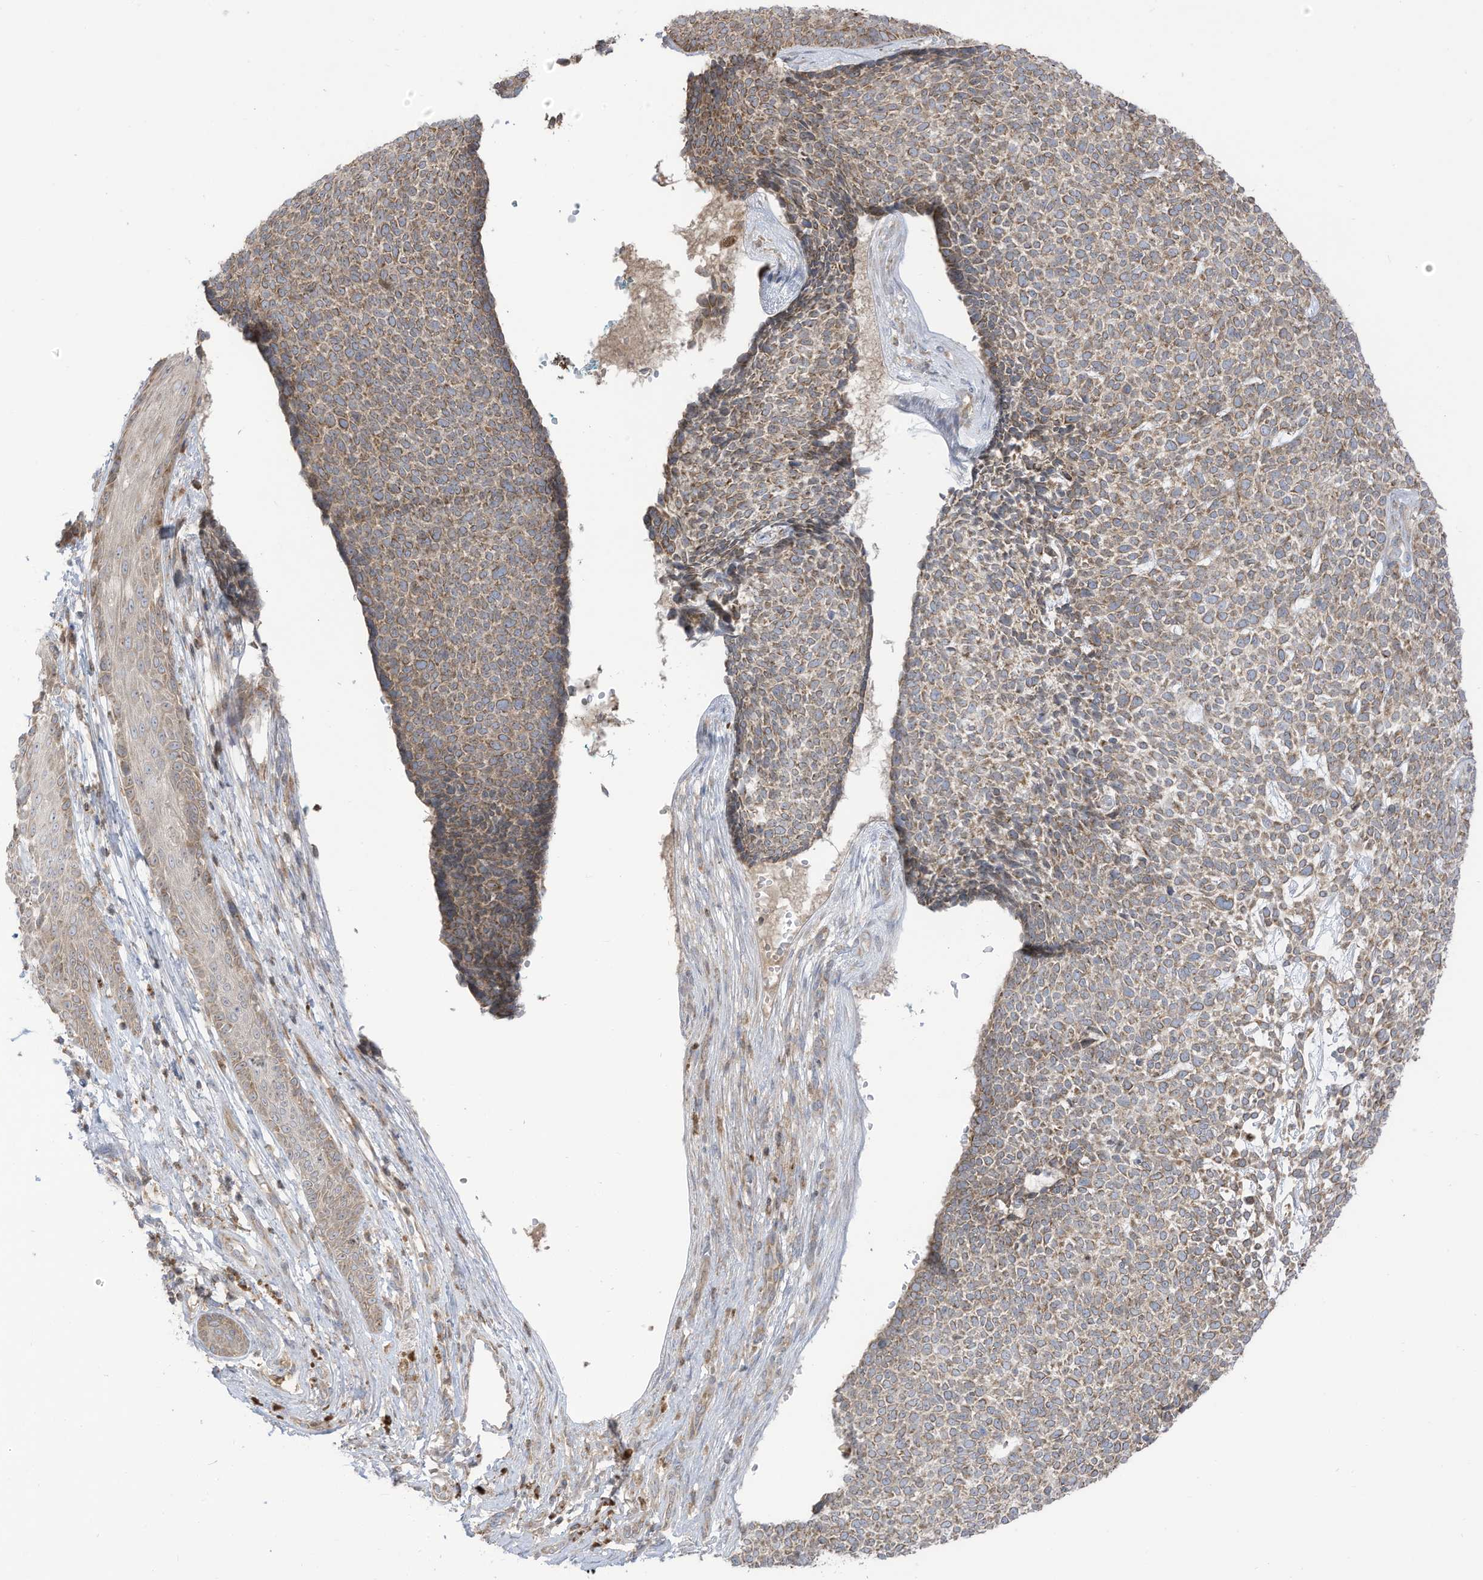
{"staining": {"intensity": "moderate", "quantity": ">75%", "location": "cytoplasmic/membranous"}, "tissue": "skin cancer", "cell_type": "Tumor cells", "image_type": "cancer", "snomed": [{"axis": "morphology", "description": "Basal cell carcinoma"}, {"axis": "topography", "description": "Skin"}], "caption": "Immunohistochemistry (IHC) histopathology image of neoplastic tissue: human skin cancer stained using immunohistochemistry (IHC) exhibits medium levels of moderate protein expression localized specifically in the cytoplasmic/membranous of tumor cells, appearing as a cytoplasmic/membranous brown color.", "gene": "CGAS", "patient": {"sex": "female", "age": 84}}